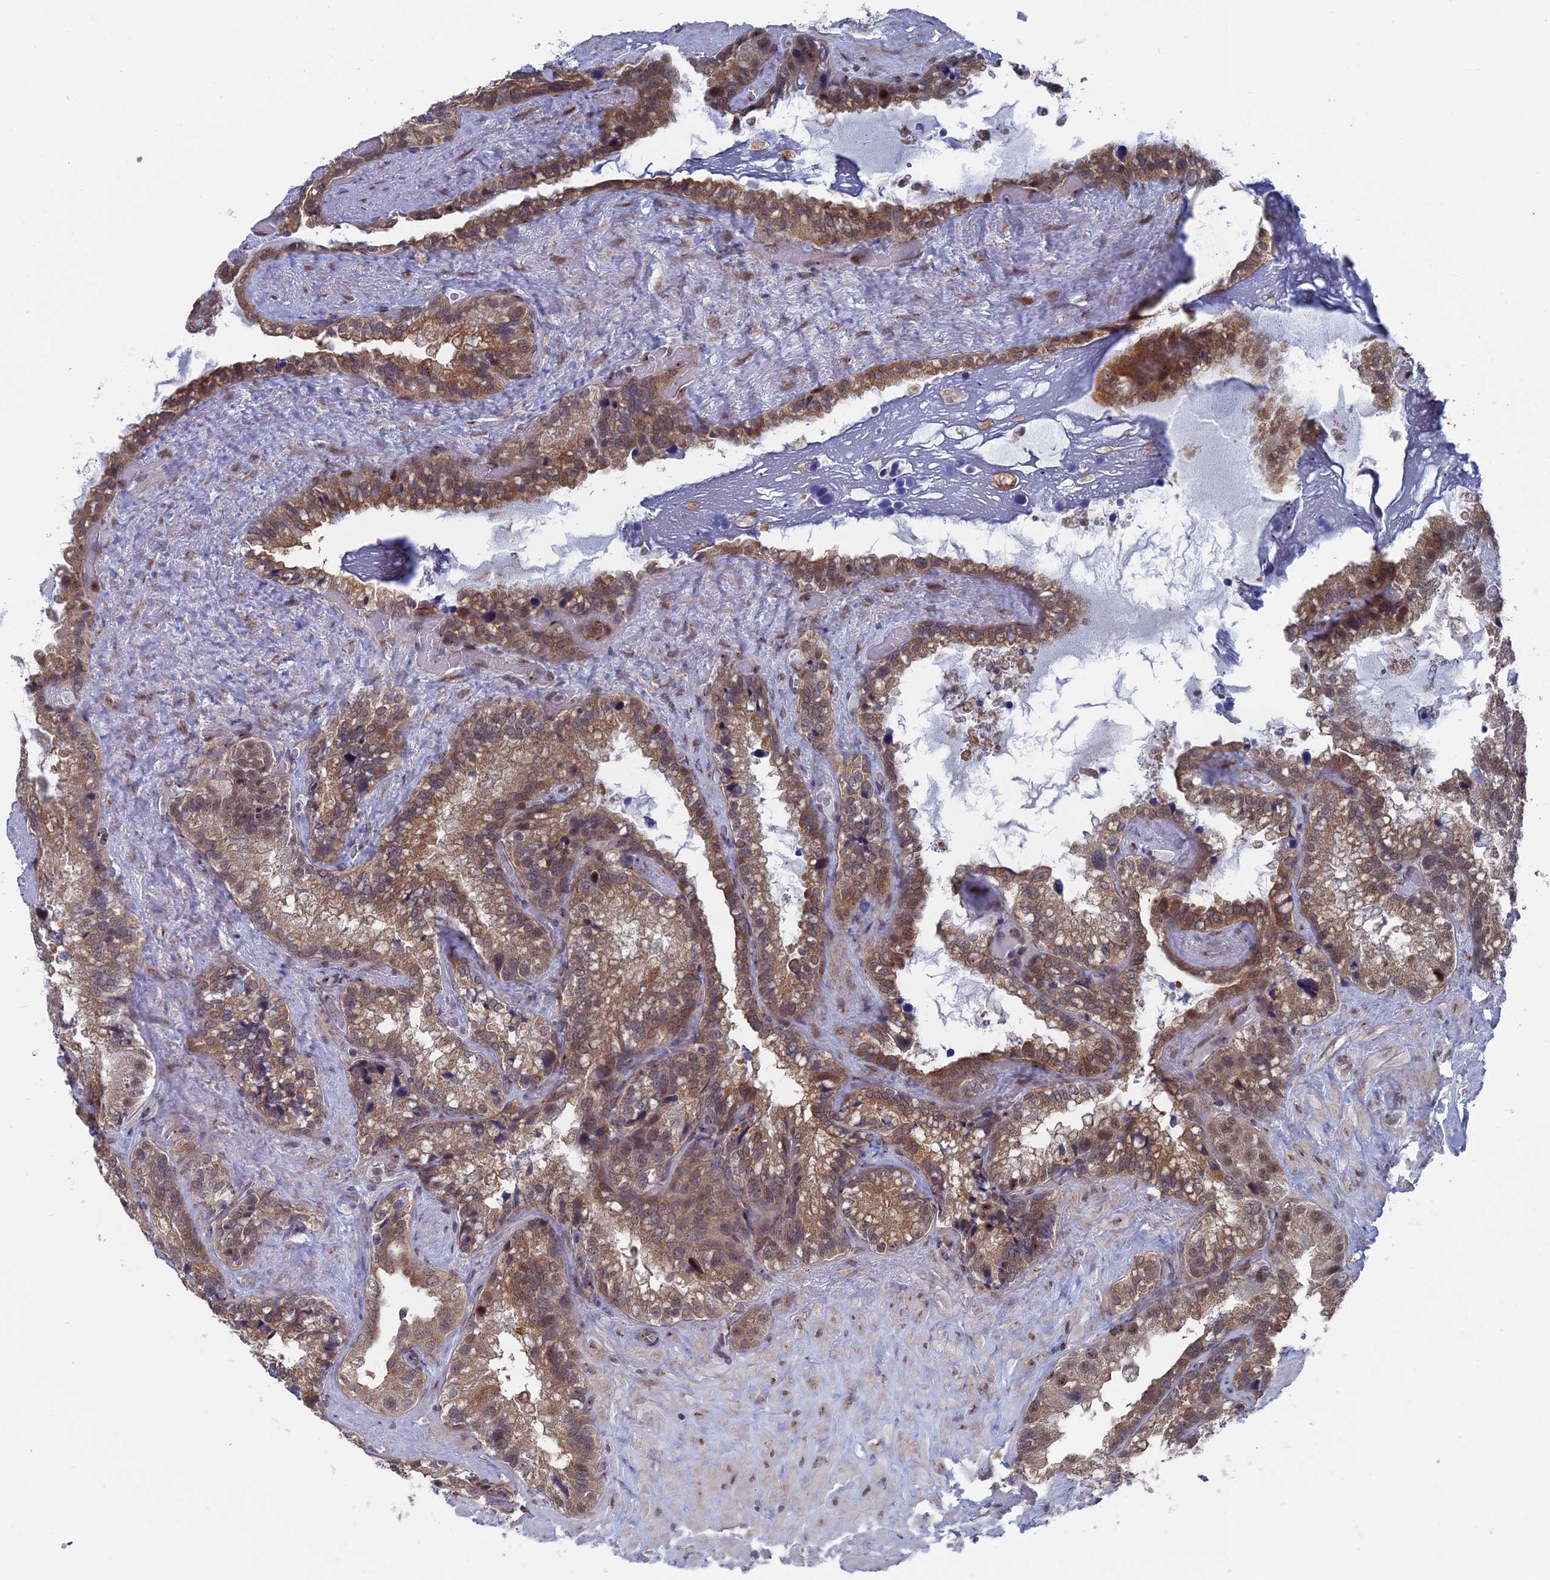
{"staining": {"intensity": "moderate", "quantity": ">75%", "location": "cytoplasmic/membranous,nuclear"}, "tissue": "seminal vesicle", "cell_type": "Glandular cells", "image_type": "normal", "snomed": [{"axis": "morphology", "description": "Normal tissue, NOS"}, {"axis": "topography", "description": "Prostate"}, {"axis": "topography", "description": "Seminal veicle"}], "caption": "Glandular cells display medium levels of moderate cytoplasmic/membranous,nuclear expression in about >75% of cells in benign seminal vesicle. (DAB IHC, brown staining for protein, blue staining for nuclei).", "gene": "FHIP2A", "patient": {"sex": "male", "age": 68}}